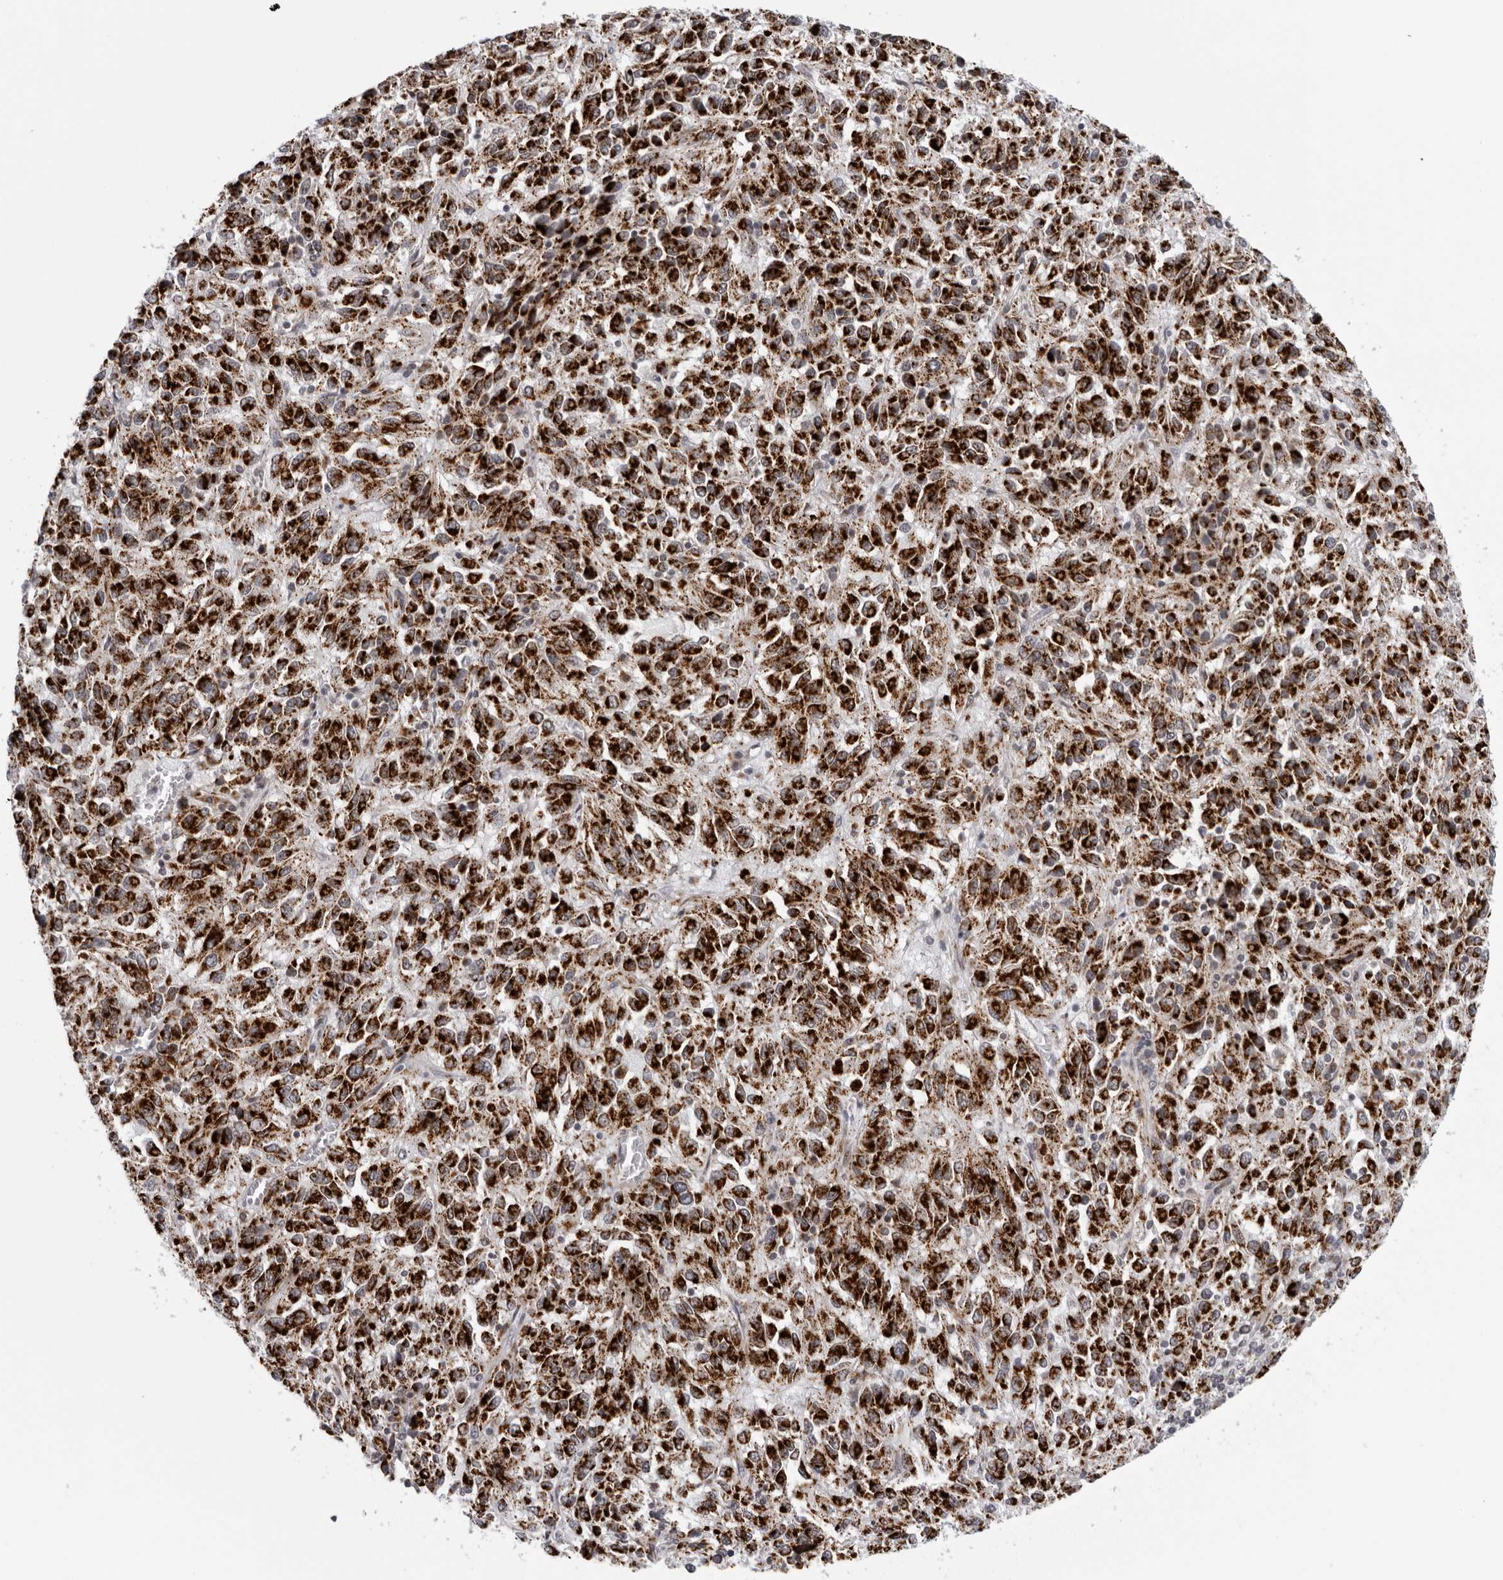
{"staining": {"intensity": "strong", "quantity": ">75%", "location": "cytoplasmic/membranous"}, "tissue": "melanoma", "cell_type": "Tumor cells", "image_type": "cancer", "snomed": [{"axis": "morphology", "description": "Malignant melanoma, Metastatic site"}, {"axis": "topography", "description": "Lung"}], "caption": "Strong cytoplasmic/membranous protein staining is appreciated in about >75% of tumor cells in melanoma.", "gene": "CPT2", "patient": {"sex": "male", "age": 64}}